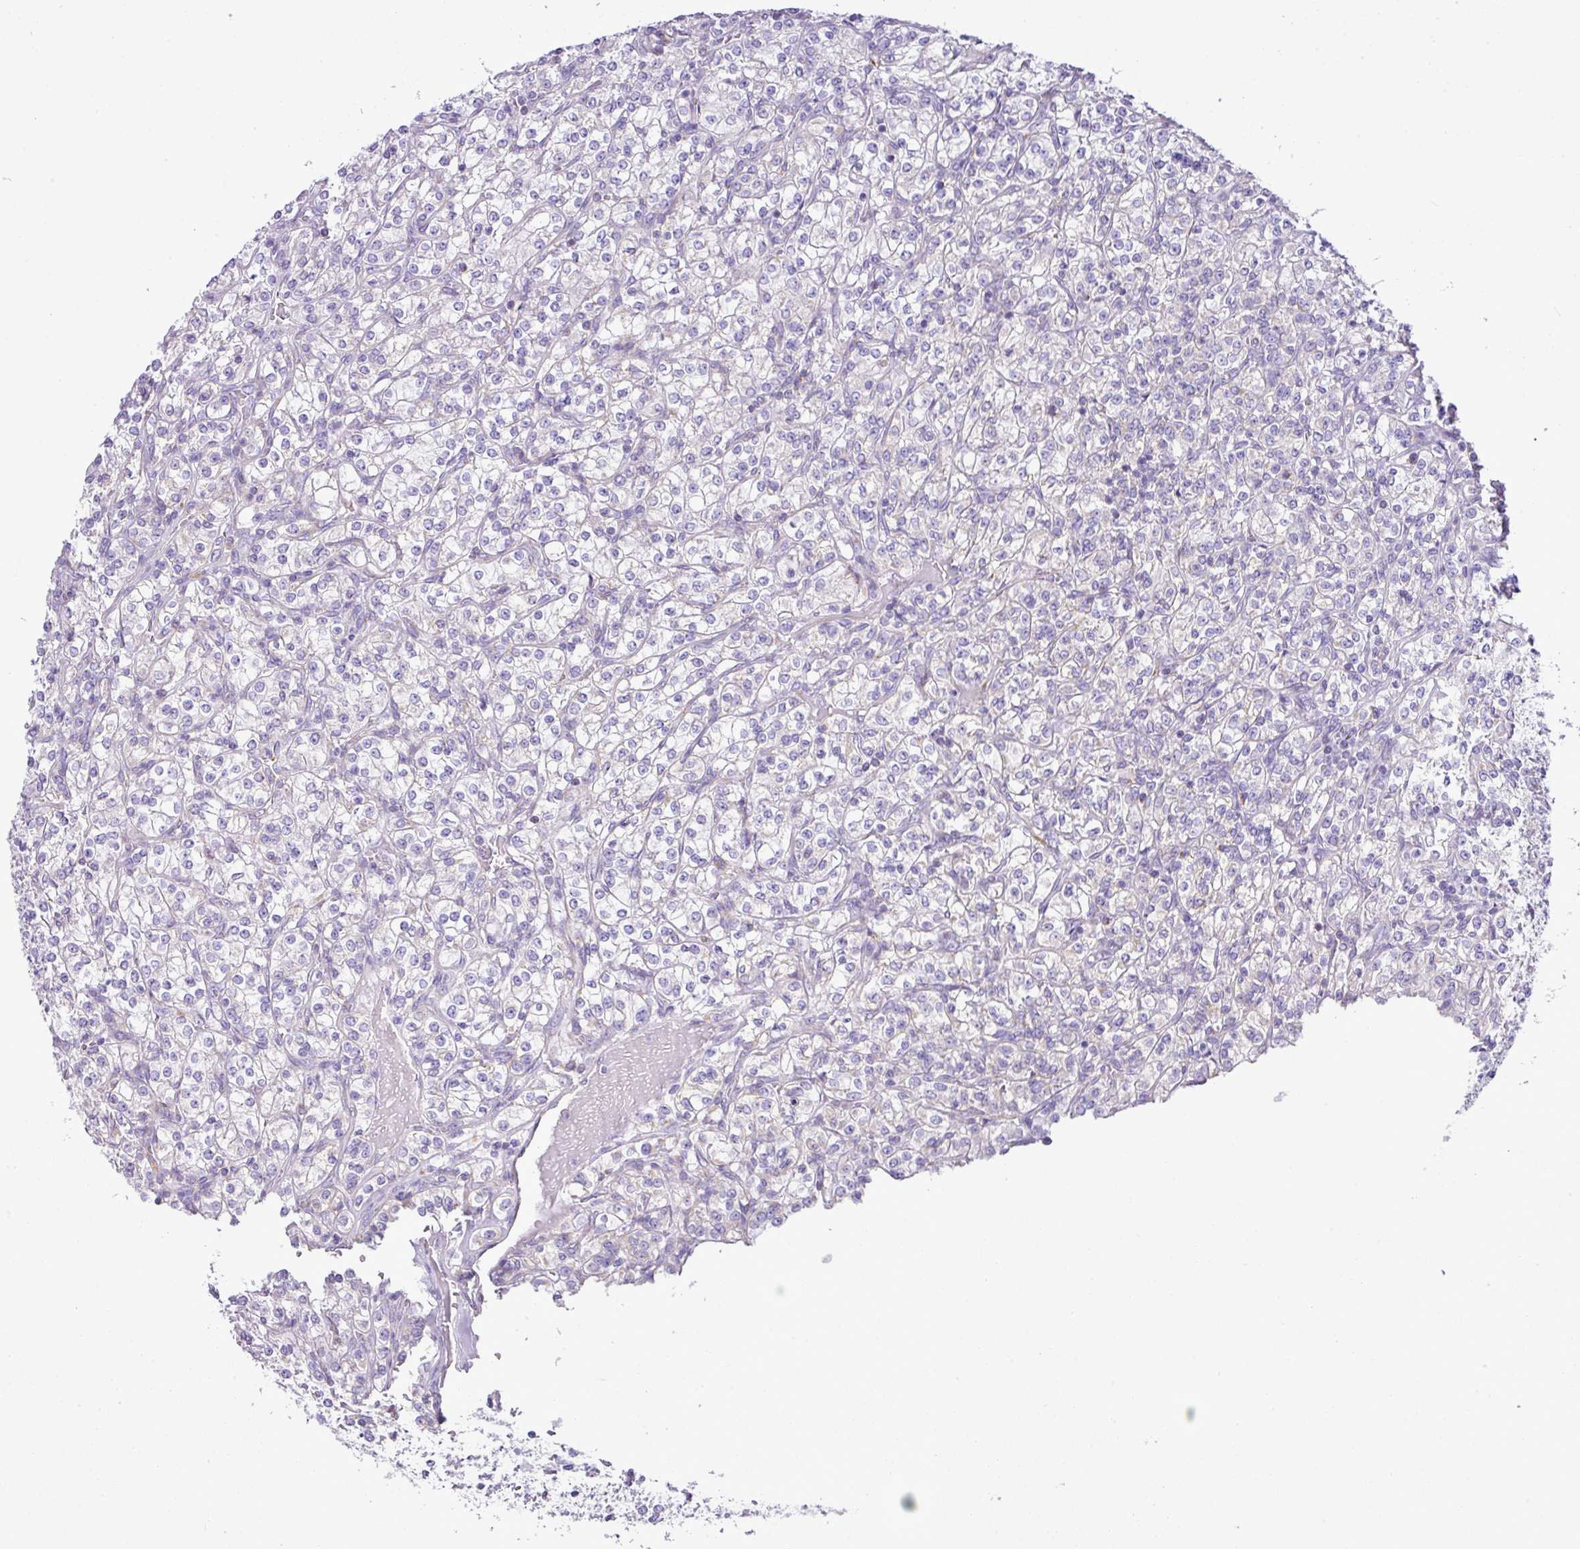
{"staining": {"intensity": "negative", "quantity": "none", "location": "none"}, "tissue": "renal cancer", "cell_type": "Tumor cells", "image_type": "cancer", "snomed": [{"axis": "morphology", "description": "Adenocarcinoma, NOS"}, {"axis": "topography", "description": "Kidney"}], "caption": "High power microscopy micrograph of an immunohistochemistry image of renal cancer (adenocarcinoma), revealing no significant staining in tumor cells.", "gene": "PGAP4", "patient": {"sex": "male", "age": 77}}